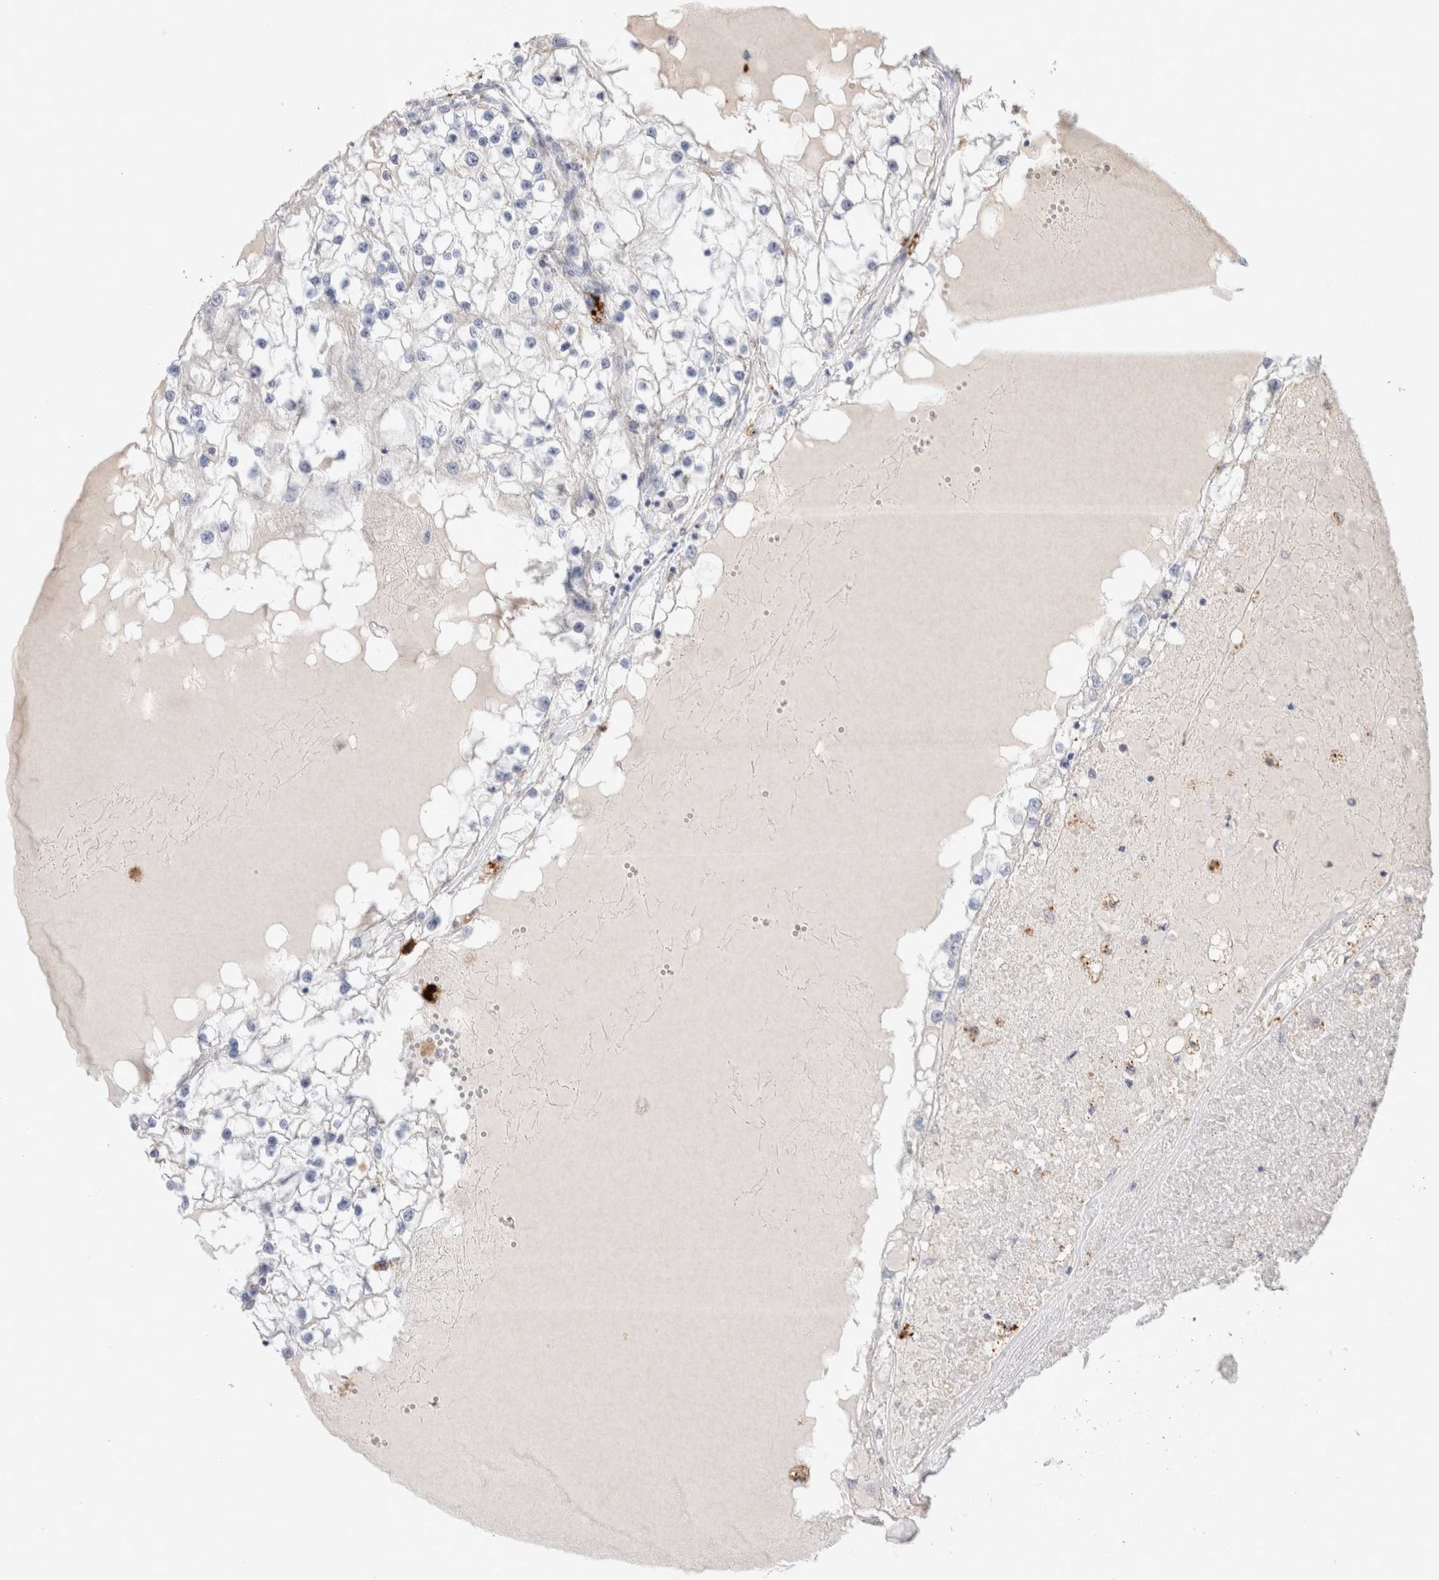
{"staining": {"intensity": "negative", "quantity": "none", "location": "none"}, "tissue": "renal cancer", "cell_type": "Tumor cells", "image_type": "cancer", "snomed": [{"axis": "morphology", "description": "Adenocarcinoma, NOS"}, {"axis": "topography", "description": "Kidney"}], "caption": "Tumor cells show no significant protein positivity in renal cancer (adenocarcinoma).", "gene": "HPGDS", "patient": {"sex": "male", "age": 68}}